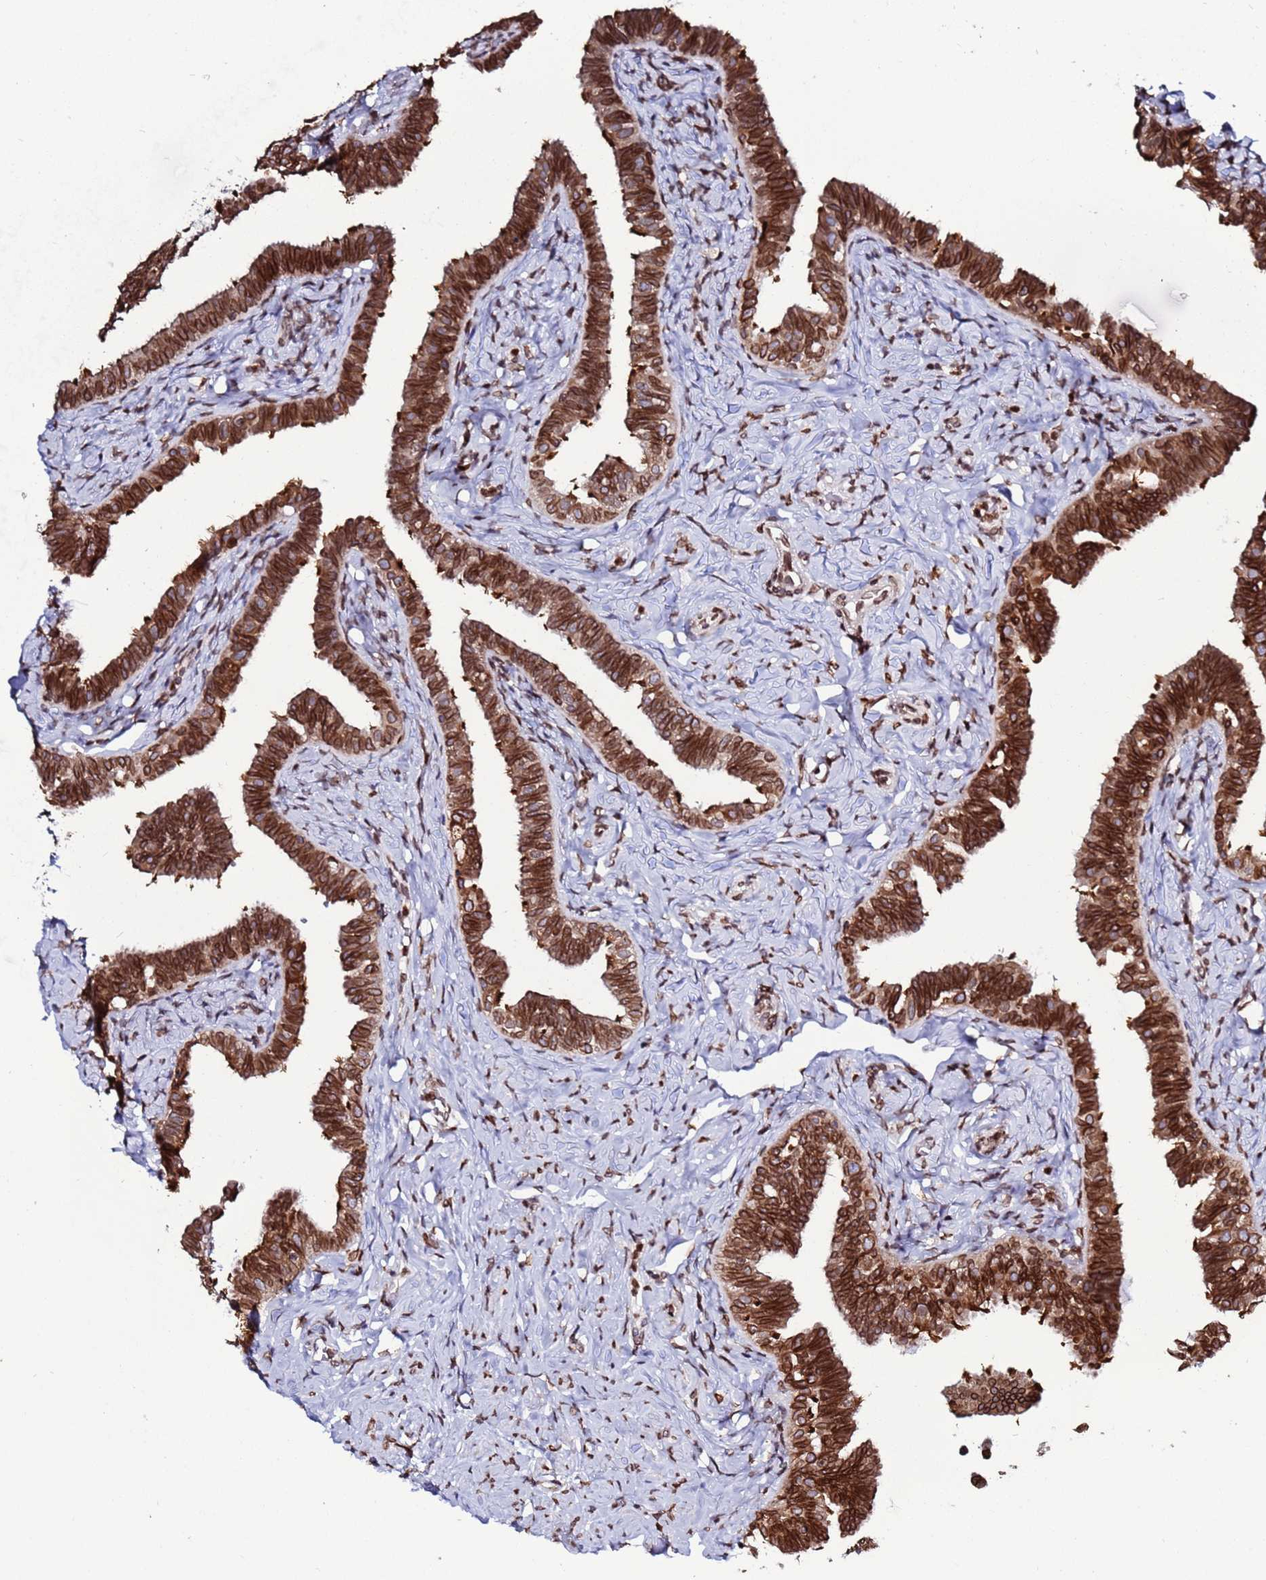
{"staining": {"intensity": "moderate", "quantity": ">75%", "location": "cytoplasmic/membranous,nuclear"}, "tissue": "fallopian tube", "cell_type": "Glandular cells", "image_type": "normal", "snomed": [{"axis": "morphology", "description": "Normal tissue, NOS"}, {"axis": "topography", "description": "Fallopian tube"}], "caption": "High-power microscopy captured an immunohistochemistry photomicrograph of normal fallopian tube, revealing moderate cytoplasmic/membranous,nuclear expression in about >75% of glandular cells.", "gene": "TOR1AIP1", "patient": {"sex": "female", "age": 39}}